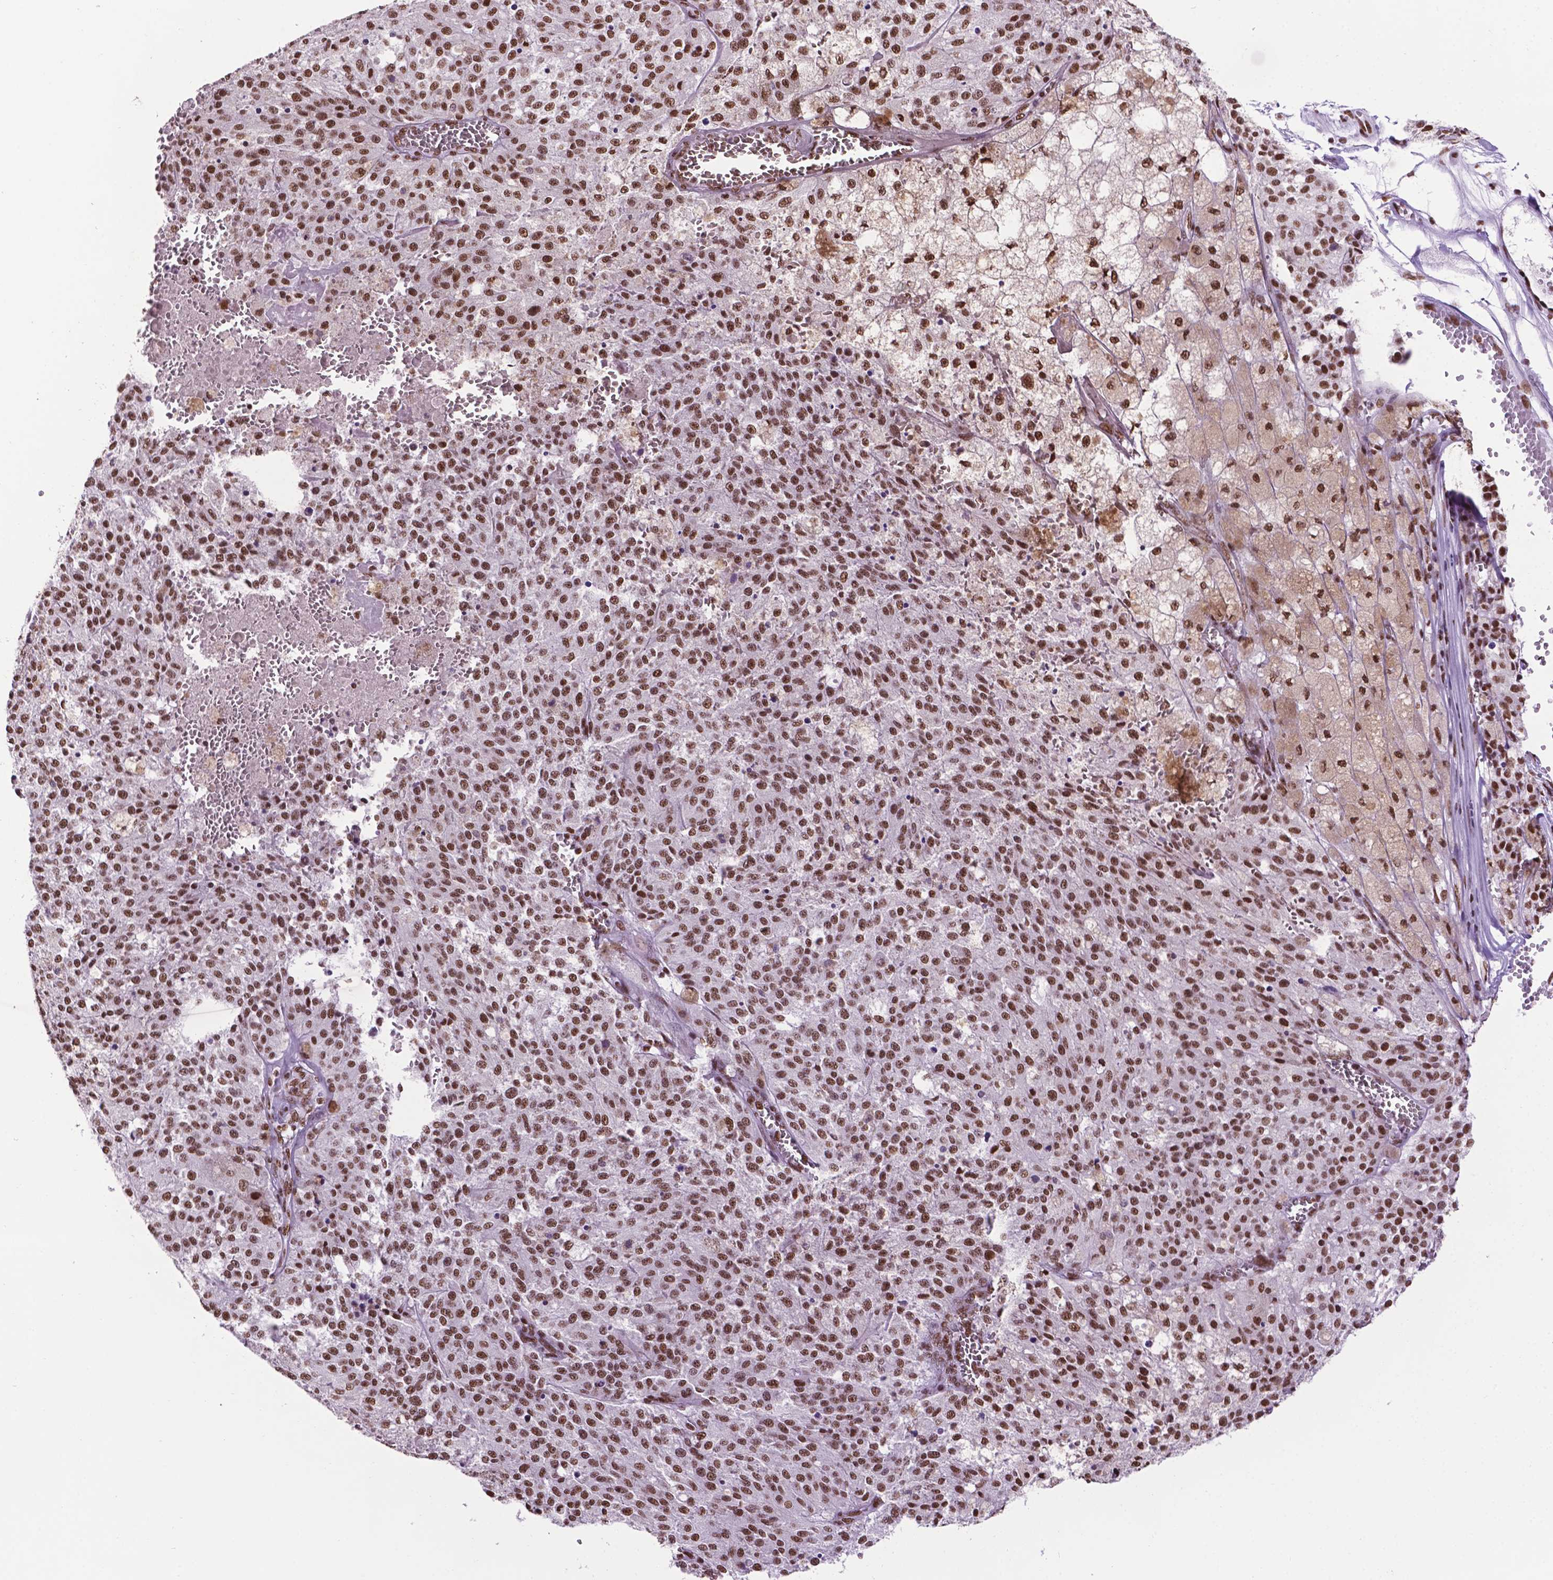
{"staining": {"intensity": "strong", "quantity": ">75%", "location": "nuclear"}, "tissue": "melanoma", "cell_type": "Tumor cells", "image_type": "cancer", "snomed": [{"axis": "morphology", "description": "Malignant melanoma, Metastatic site"}, {"axis": "topography", "description": "Lymph node"}], "caption": "The histopathology image exhibits staining of malignant melanoma (metastatic site), revealing strong nuclear protein positivity (brown color) within tumor cells. The protein of interest is shown in brown color, while the nuclei are stained blue.", "gene": "CCAR2", "patient": {"sex": "female", "age": 64}}